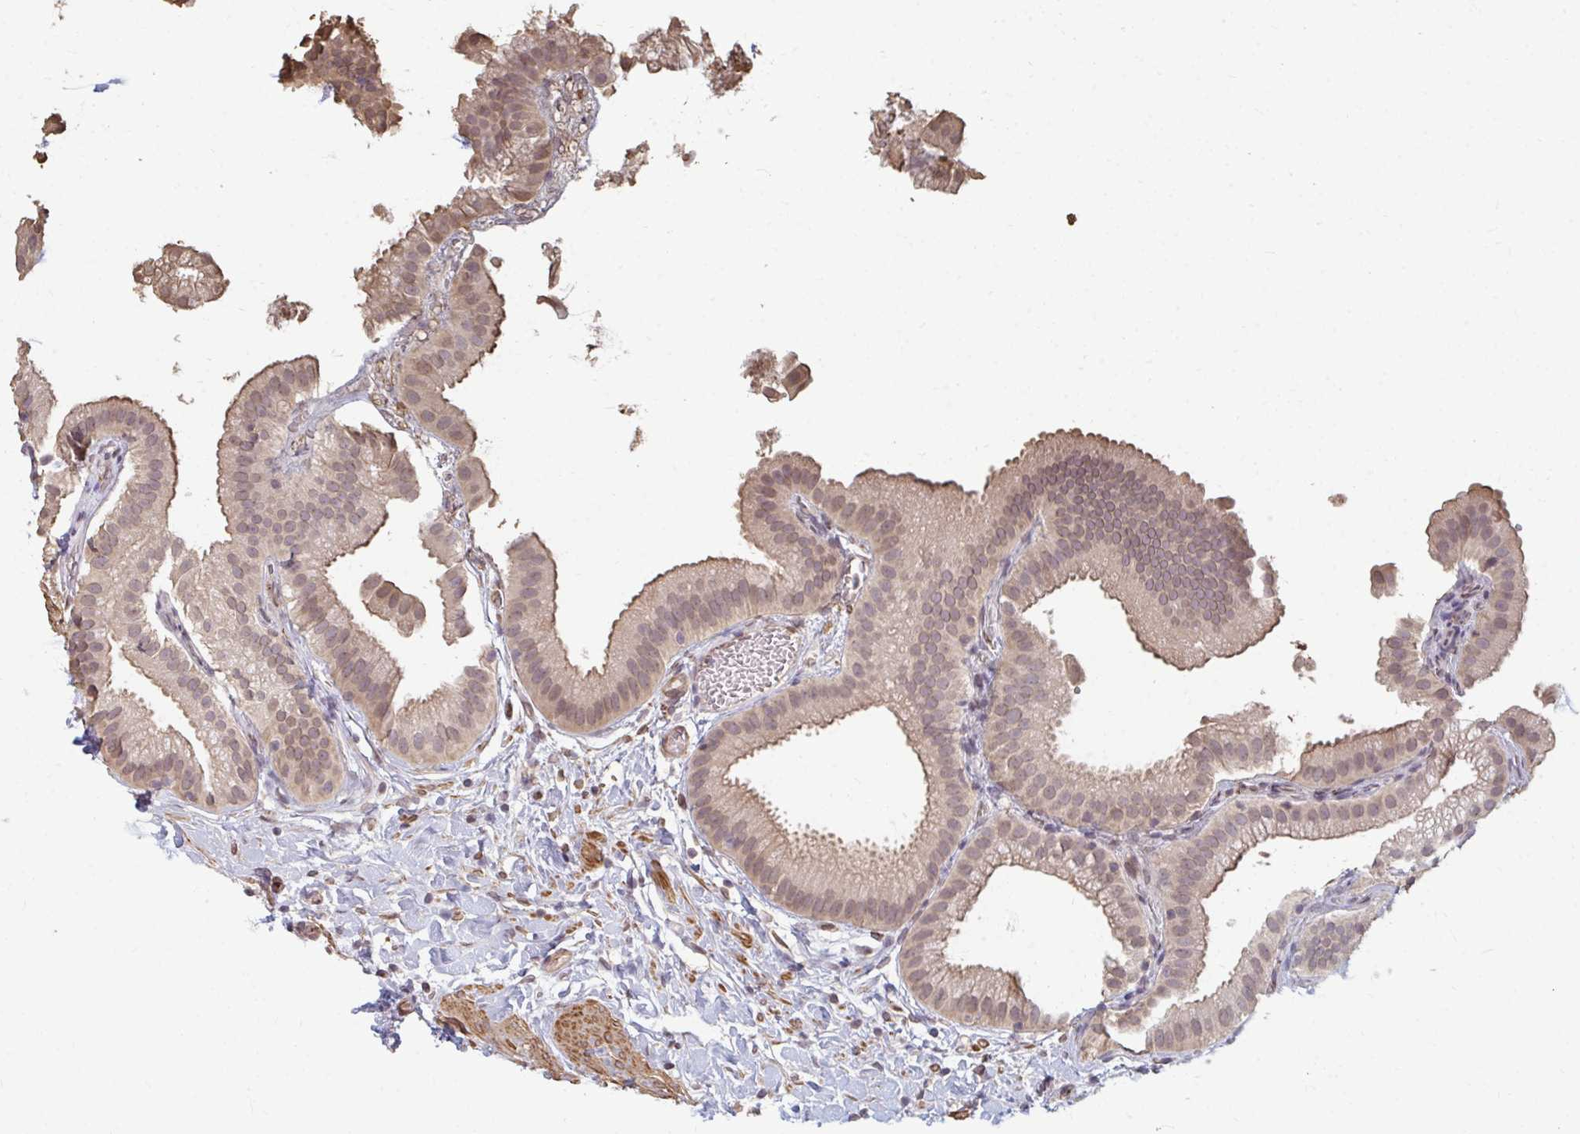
{"staining": {"intensity": "weak", "quantity": ">75%", "location": "cytoplasmic/membranous,nuclear"}, "tissue": "gallbladder", "cell_type": "Glandular cells", "image_type": "normal", "snomed": [{"axis": "morphology", "description": "Normal tissue, NOS"}, {"axis": "topography", "description": "Gallbladder"}], "caption": "Immunohistochemistry histopathology image of normal gallbladder: human gallbladder stained using immunohistochemistry displays low levels of weak protein expression localized specifically in the cytoplasmic/membranous,nuclear of glandular cells, appearing as a cytoplasmic/membranous,nuclear brown color.", "gene": "GPC5", "patient": {"sex": "female", "age": 63}}